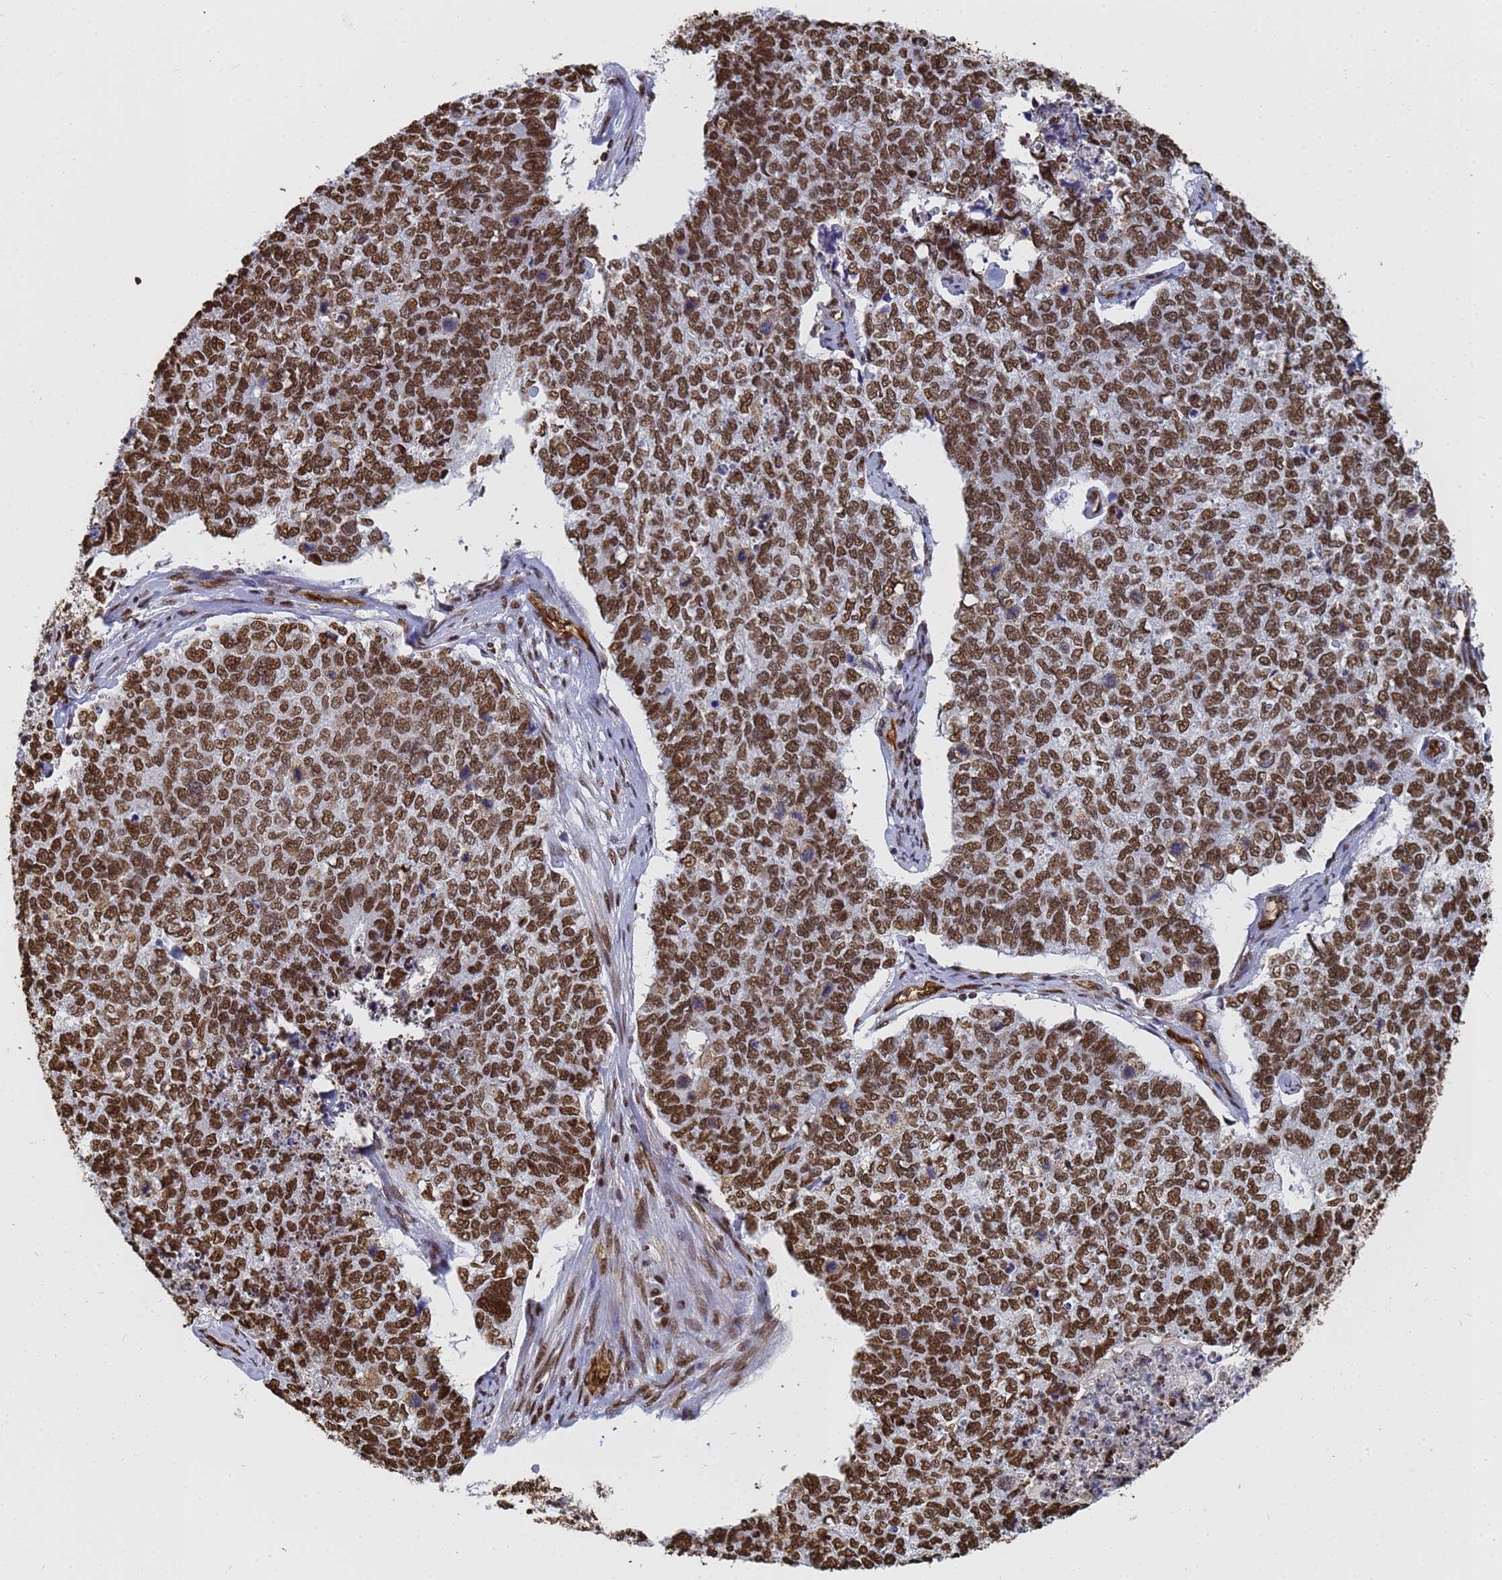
{"staining": {"intensity": "strong", "quantity": ">75%", "location": "nuclear"}, "tissue": "cervical cancer", "cell_type": "Tumor cells", "image_type": "cancer", "snomed": [{"axis": "morphology", "description": "Squamous cell carcinoma, NOS"}, {"axis": "topography", "description": "Cervix"}], "caption": "Cervical squamous cell carcinoma stained with a protein marker displays strong staining in tumor cells.", "gene": "RAVER2", "patient": {"sex": "female", "age": 63}}